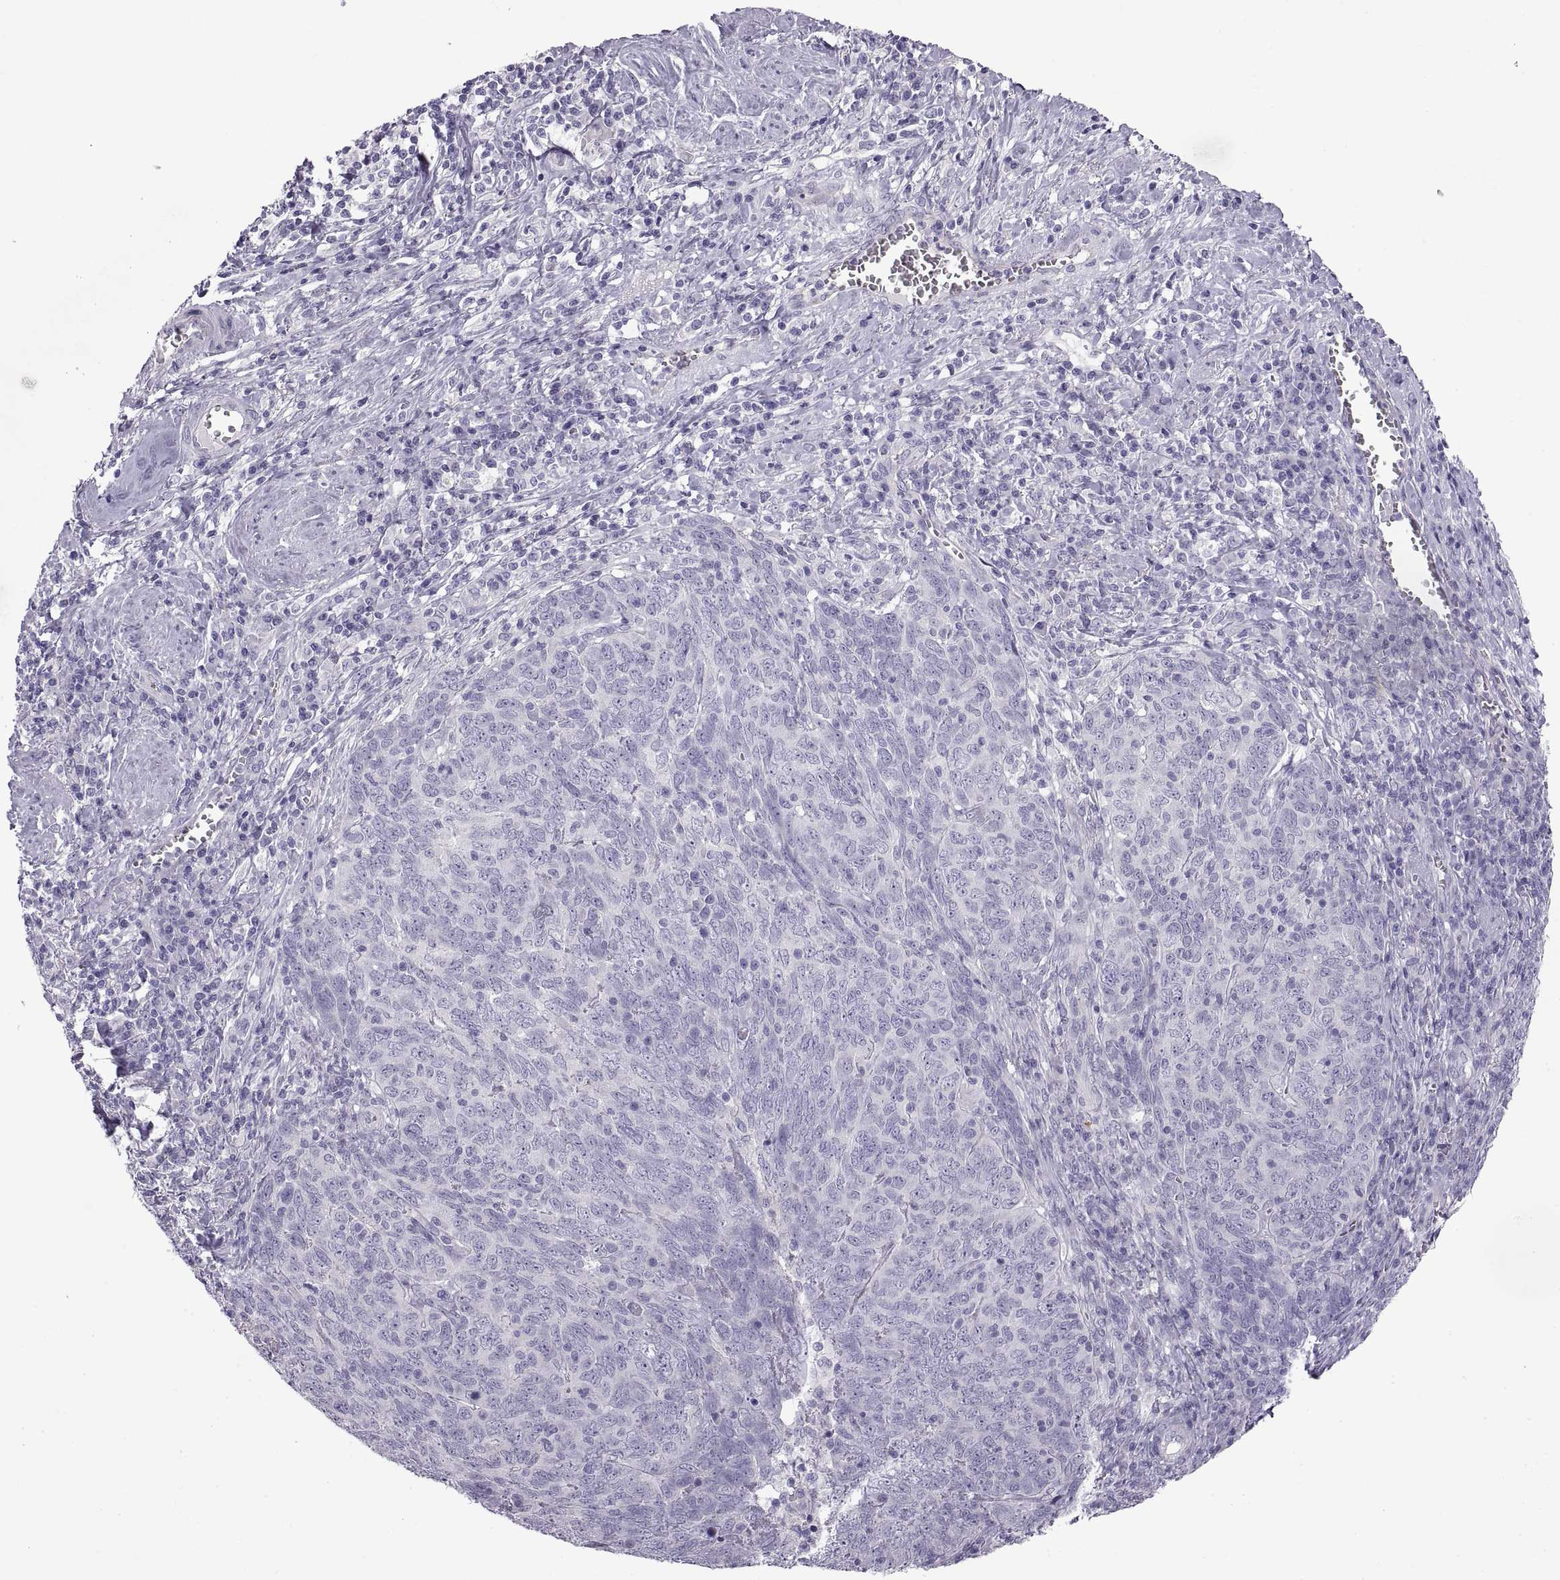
{"staining": {"intensity": "negative", "quantity": "none", "location": "none"}, "tissue": "skin cancer", "cell_type": "Tumor cells", "image_type": "cancer", "snomed": [{"axis": "morphology", "description": "Squamous cell carcinoma, NOS"}, {"axis": "topography", "description": "Skin"}, {"axis": "topography", "description": "Anal"}], "caption": "Protein analysis of skin cancer demonstrates no significant expression in tumor cells.", "gene": "CRYBB3", "patient": {"sex": "female", "age": 51}}